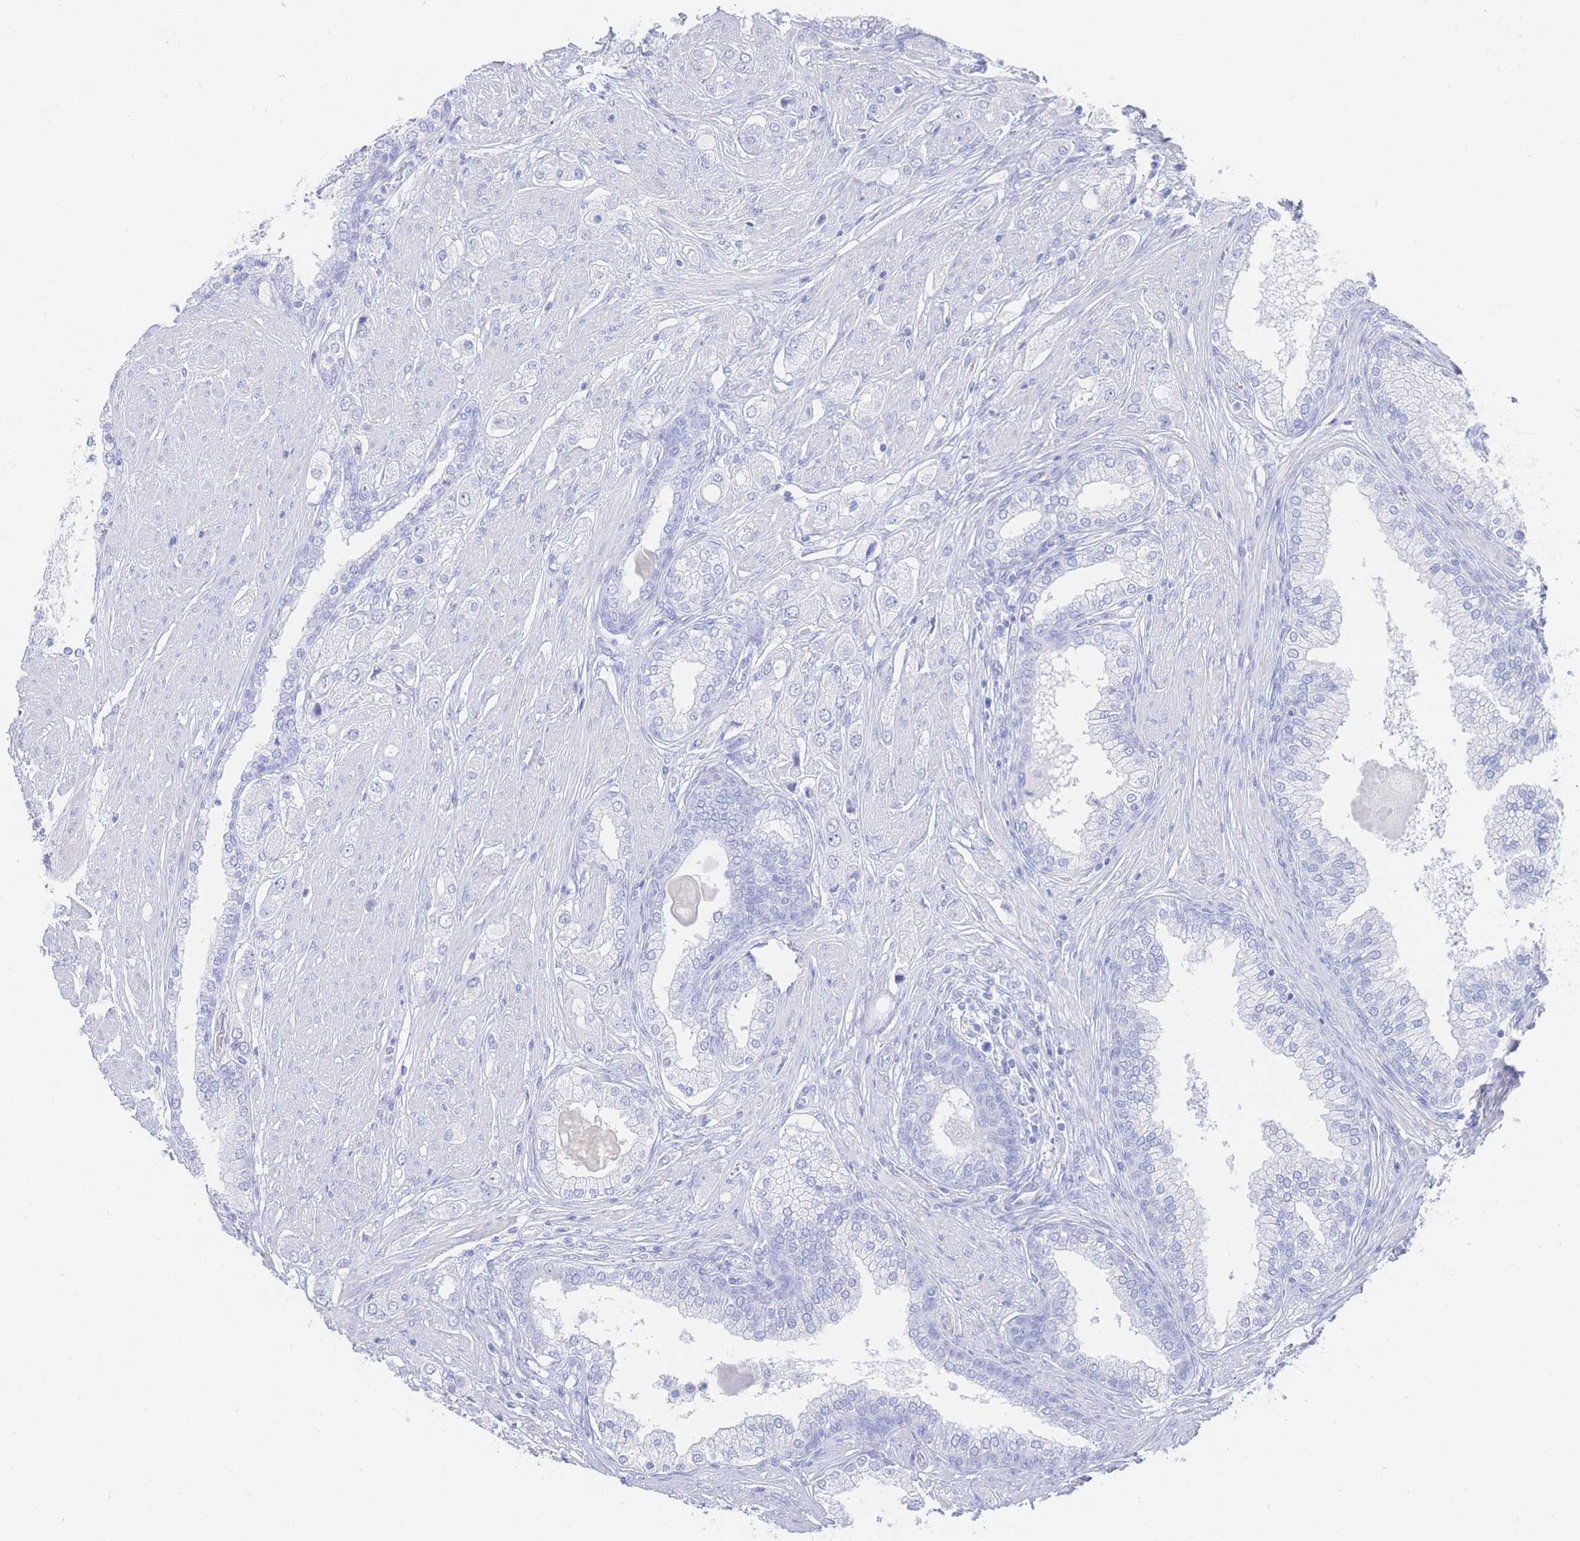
{"staining": {"intensity": "negative", "quantity": "none", "location": "none"}, "tissue": "prostate cancer", "cell_type": "Tumor cells", "image_type": "cancer", "snomed": [{"axis": "morphology", "description": "Adenocarcinoma, High grade"}, {"axis": "topography", "description": "Prostate"}], "caption": "This is an immunohistochemistry (IHC) micrograph of prostate cancer (adenocarcinoma (high-grade)). There is no staining in tumor cells.", "gene": "LRRC37A", "patient": {"sex": "male", "age": 68}}